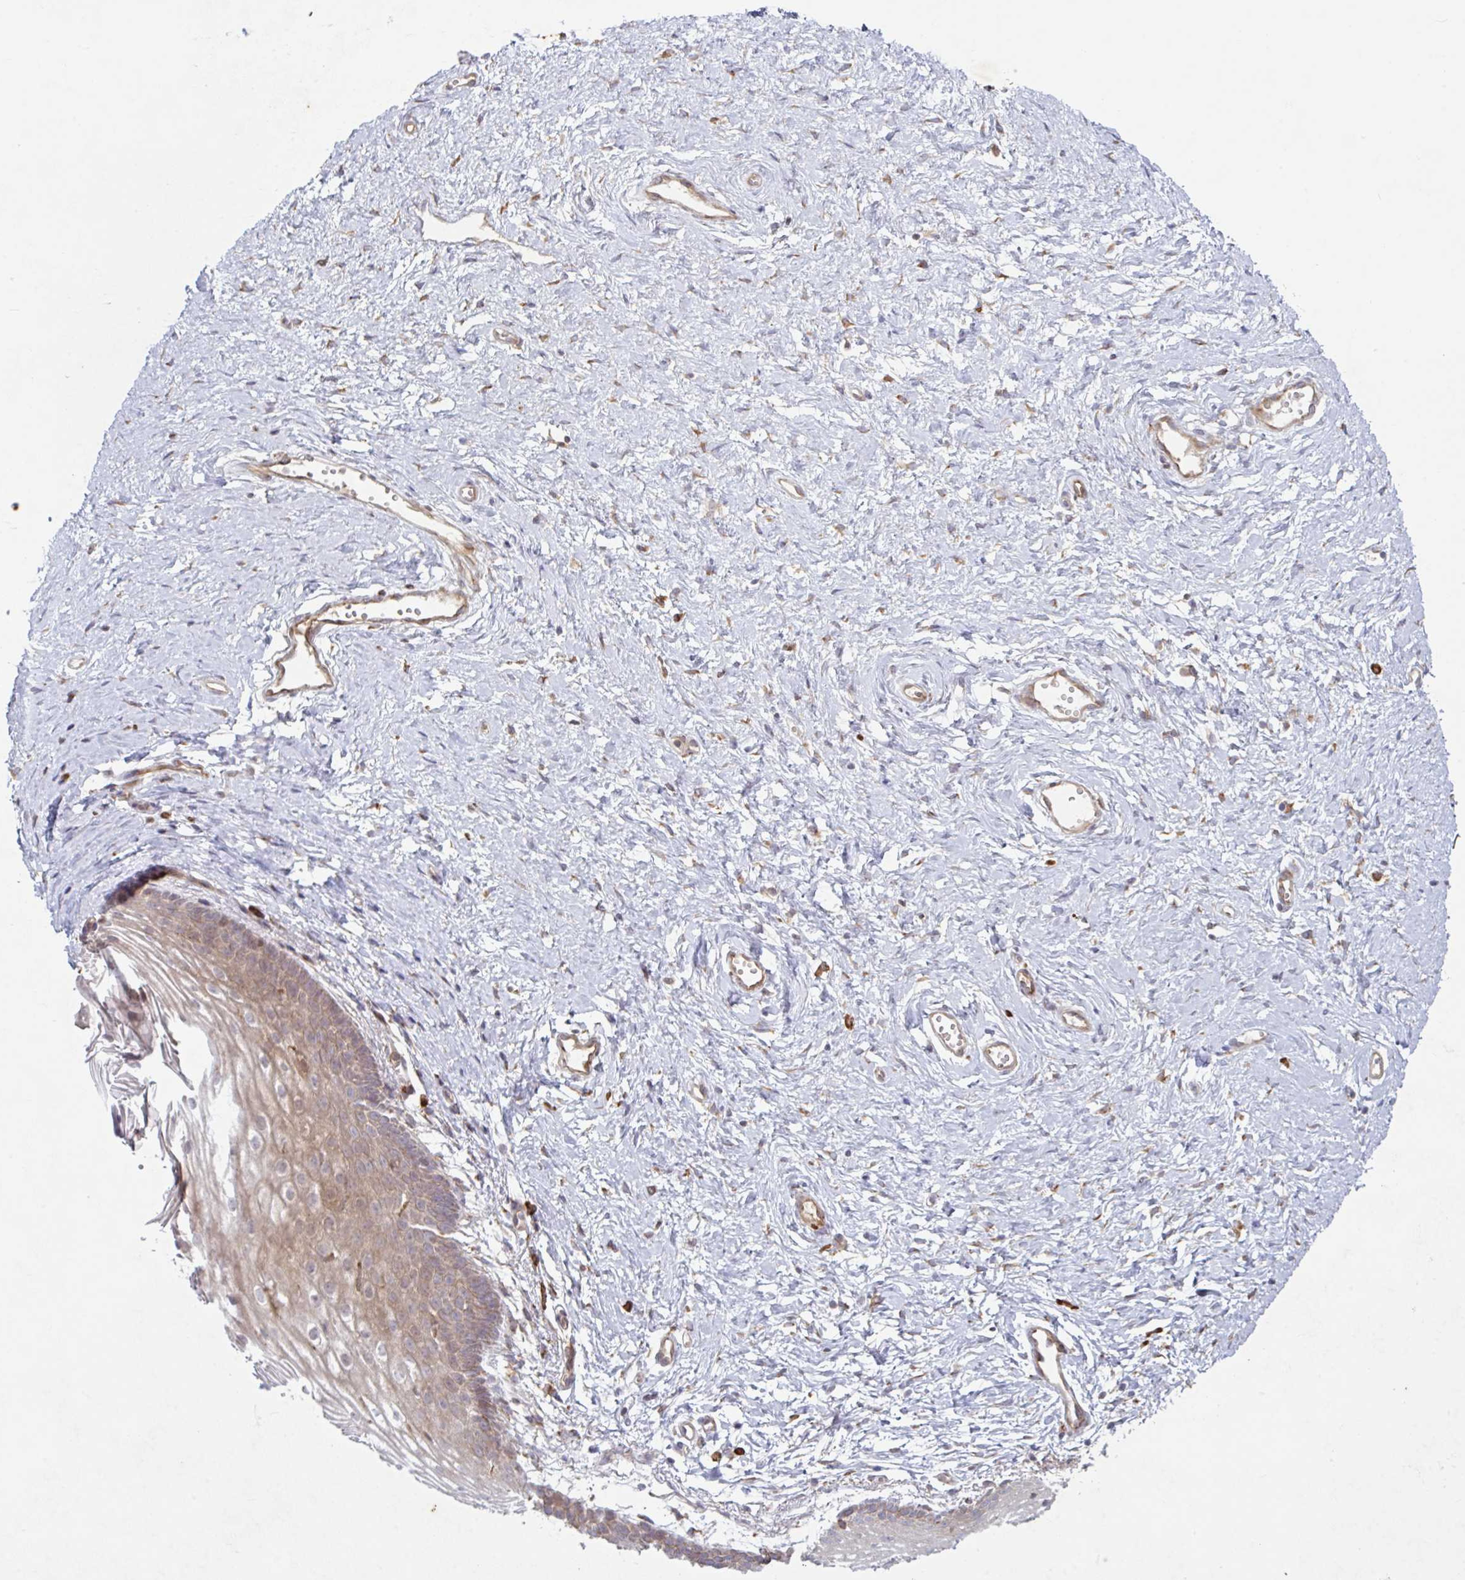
{"staining": {"intensity": "weak", "quantity": "25%-75%", "location": "cytoplasmic/membranous"}, "tissue": "vagina", "cell_type": "Squamous epithelial cells", "image_type": "normal", "snomed": [{"axis": "morphology", "description": "Normal tissue, NOS"}, {"axis": "topography", "description": "Vagina"}], "caption": "Vagina stained with a brown dye displays weak cytoplasmic/membranous positive expression in approximately 25%-75% of squamous epithelial cells.", "gene": "RIT1", "patient": {"sex": "female", "age": 56}}